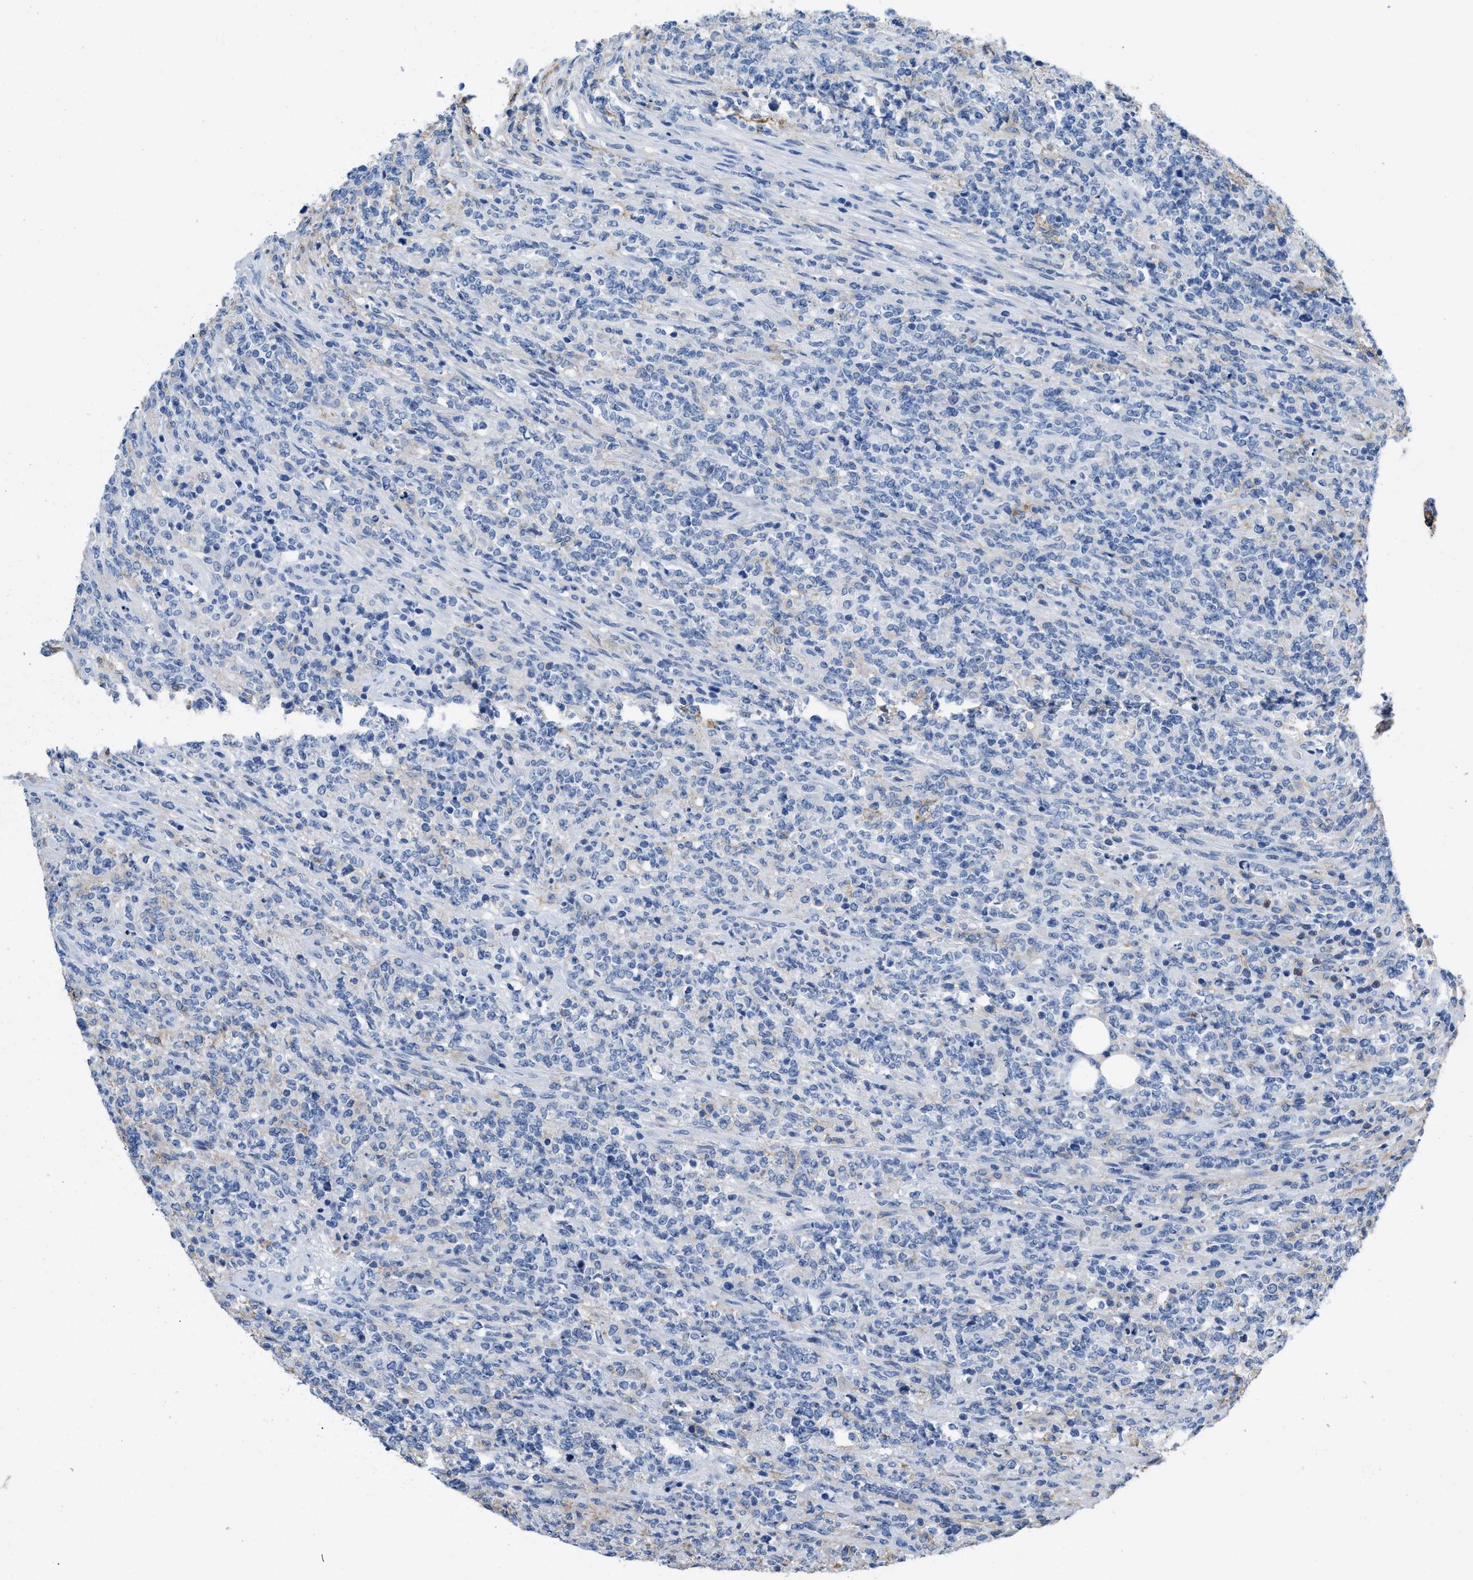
{"staining": {"intensity": "negative", "quantity": "none", "location": "none"}, "tissue": "lymphoma", "cell_type": "Tumor cells", "image_type": "cancer", "snomed": [{"axis": "morphology", "description": "Malignant lymphoma, non-Hodgkin's type, High grade"}, {"axis": "topography", "description": "Soft tissue"}], "caption": "Immunohistochemistry micrograph of malignant lymphoma, non-Hodgkin's type (high-grade) stained for a protein (brown), which demonstrates no positivity in tumor cells. (Brightfield microscopy of DAB immunohistochemistry at high magnification).", "gene": "CR1", "patient": {"sex": "male", "age": 18}}